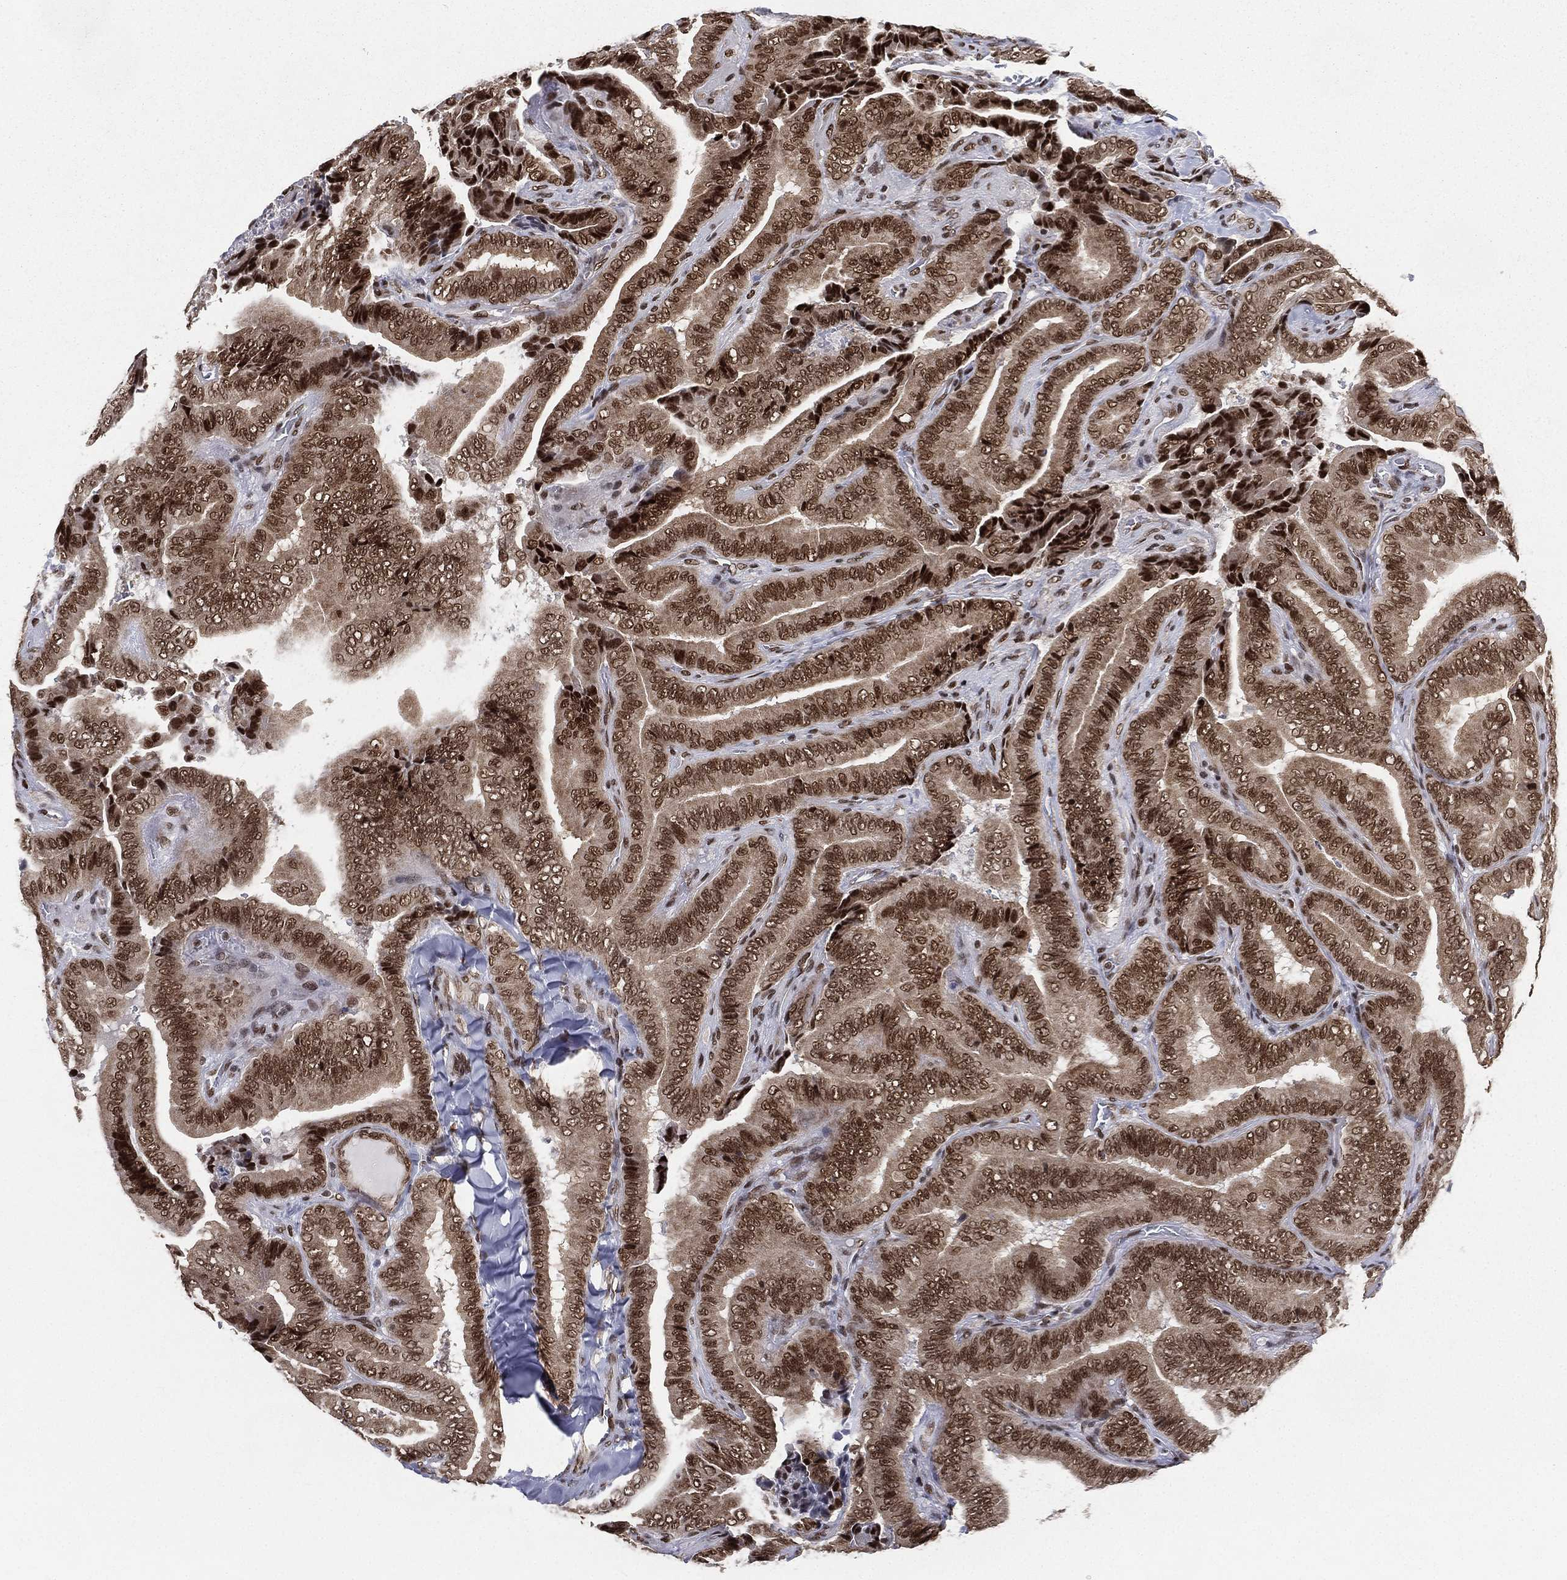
{"staining": {"intensity": "strong", "quantity": ">75%", "location": "nuclear"}, "tissue": "thyroid cancer", "cell_type": "Tumor cells", "image_type": "cancer", "snomed": [{"axis": "morphology", "description": "Papillary adenocarcinoma, NOS"}, {"axis": "topography", "description": "Thyroid gland"}], "caption": "Immunohistochemical staining of human thyroid cancer reveals high levels of strong nuclear expression in about >75% of tumor cells. The staining was performed using DAB (3,3'-diaminobenzidine) to visualize the protein expression in brown, while the nuclei were stained in blue with hematoxylin (Magnification: 20x).", "gene": "FUBP3", "patient": {"sex": "male", "age": 61}}